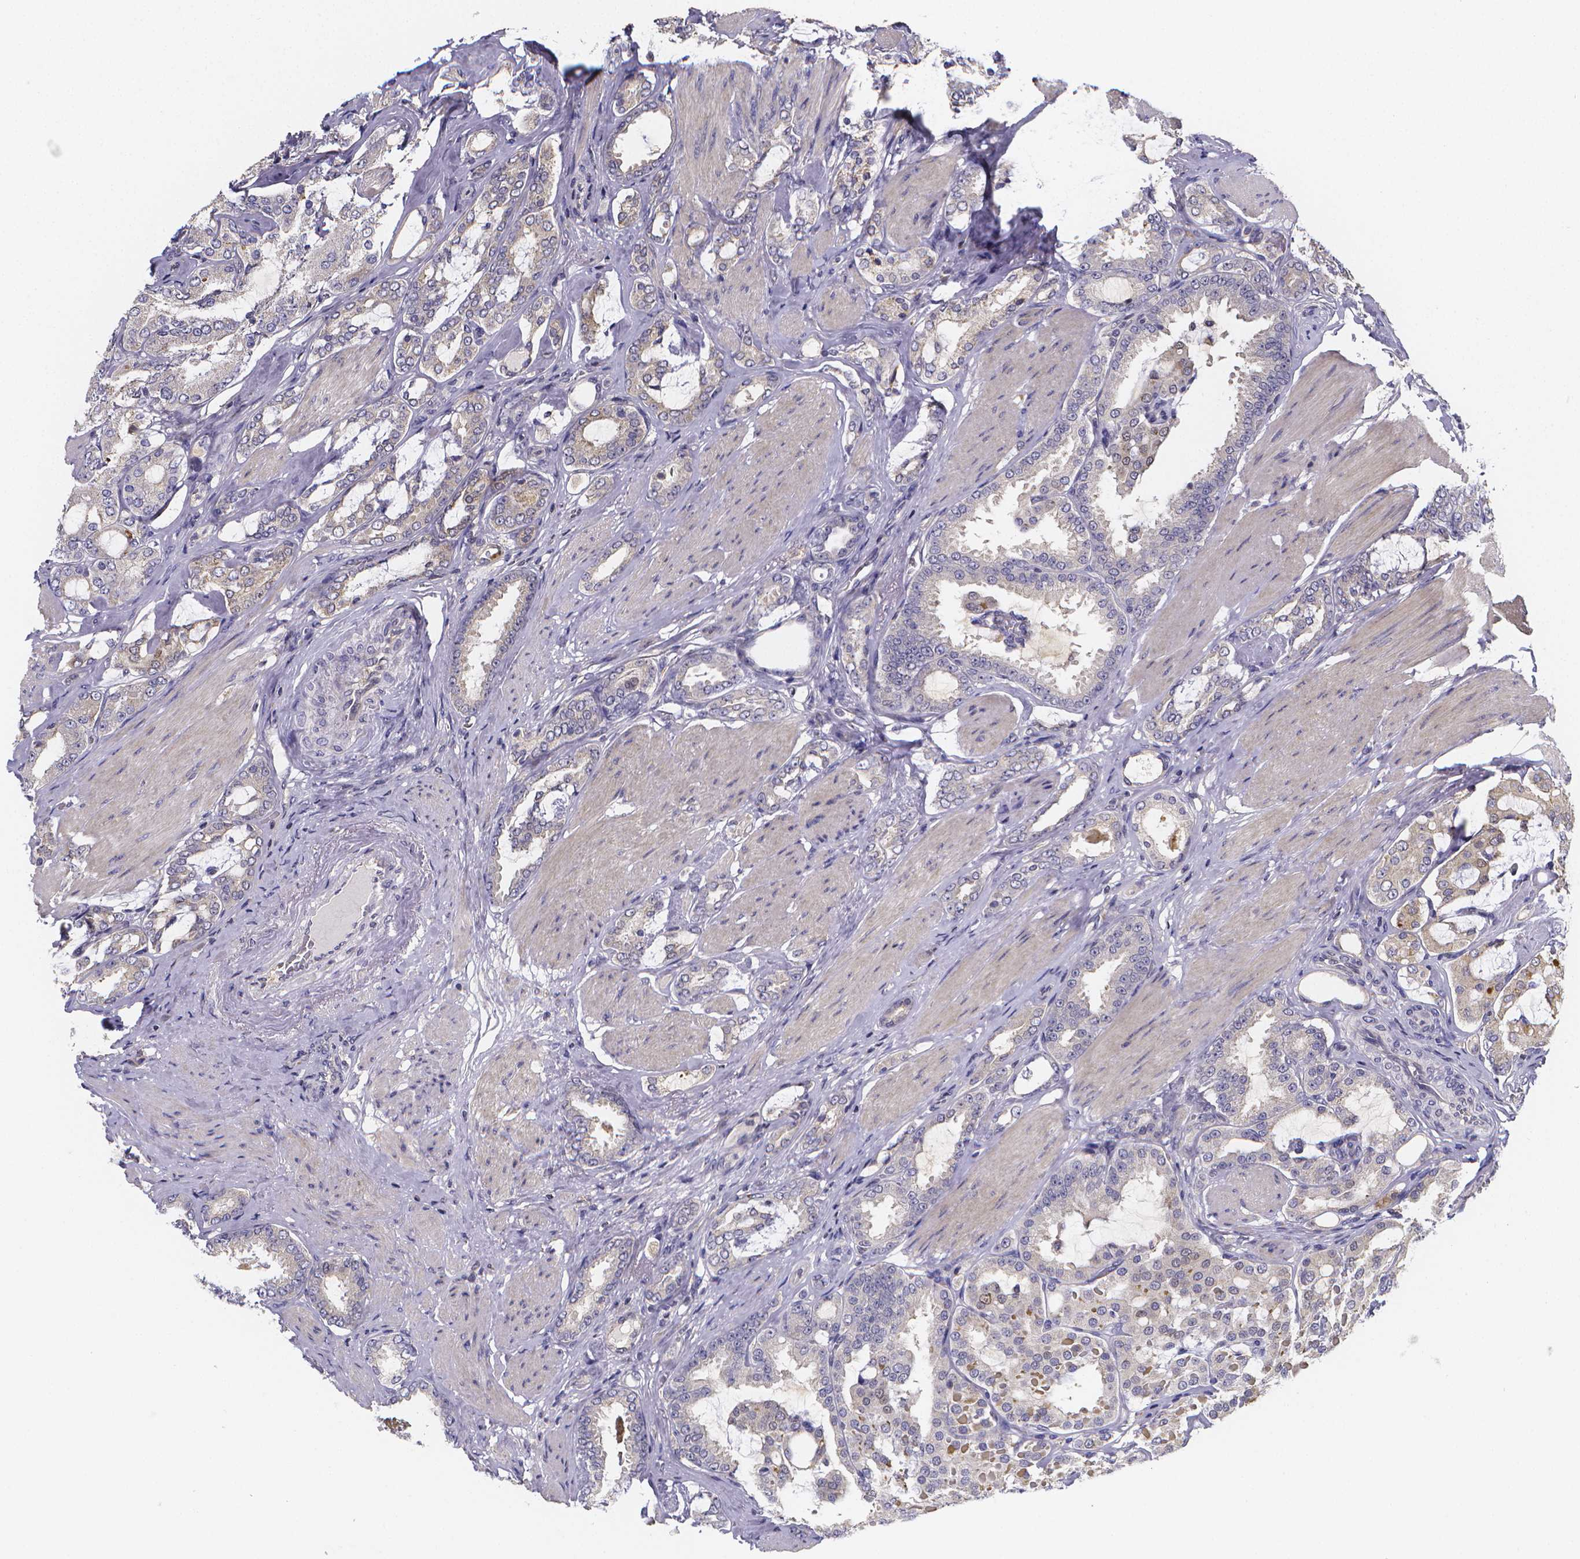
{"staining": {"intensity": "weak", "quantity": "<25%", "location": "cytoplasmic/membranous"}, "tissue": "prostate cancer", "cell_type": "Tumor cells", "image_type": "cancer", "snomed": [{"axis": "morphology", "description": "Adenocarcinoma, High grade"}, {"axis": "topography", "description": "Prostate"}], "caption": "An immunohistochemistry photomicrograph of prostate cancer (adenocarcinoma (high-grade)) is shown. There is no staining in tumor cells of prostate cancer (adenocarcinoma (high-grade)).", "gene": "PAH", "patient": {"sex": "male", "age": 63}}